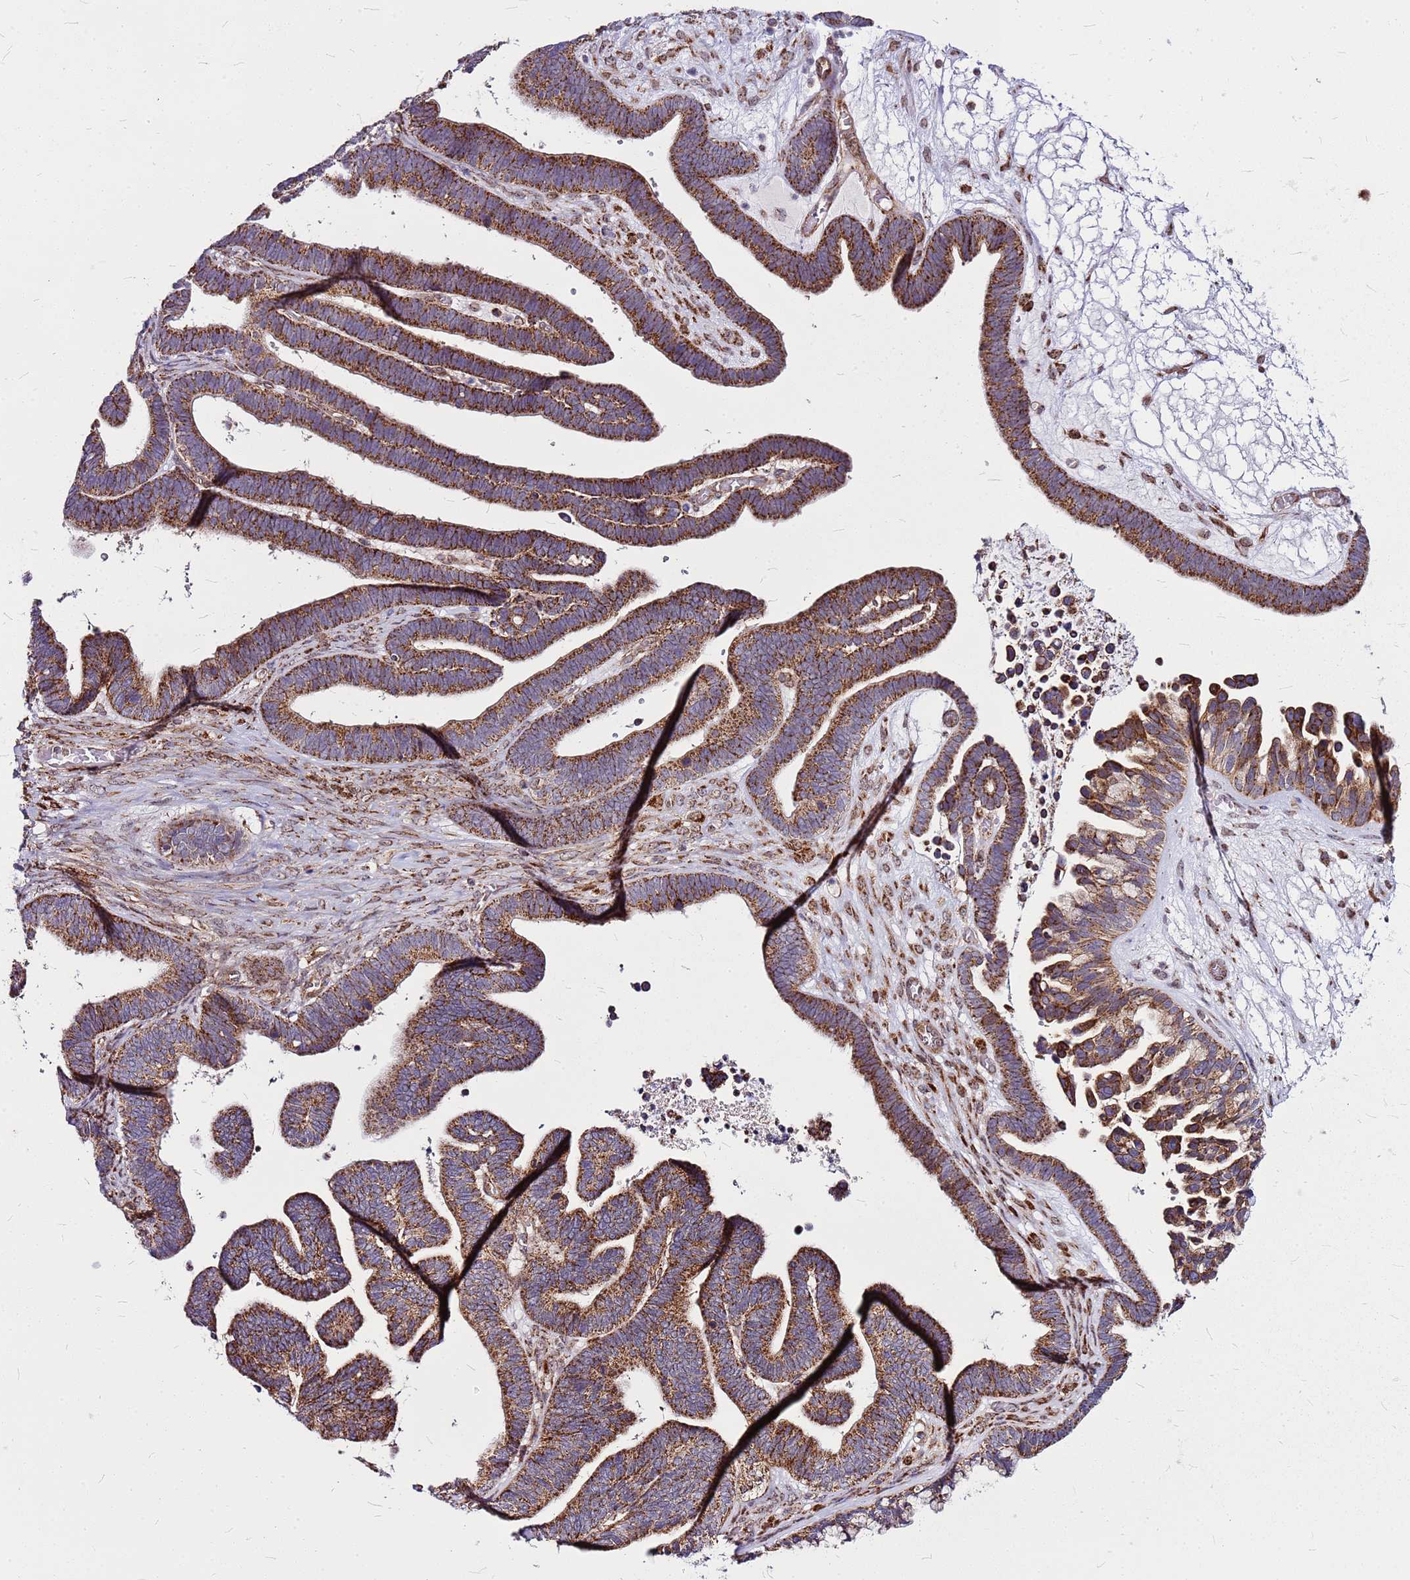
{"staining": {"intensity": "moderate", "quantity": ">75%", "location": "cytoplasmic/membranous"}, "tissue": "ovarian cancer", "cell_type": "Tumor cells", "image_type": "cancer", "snomed": [{"axis": "morphology", "description": "Cystadenocarcinoma, serous, NOS"}, {"axis": "topography", "description": "Ovary"}], "caption": "Immunohistochemical staining of human ovarian cancer (serous cystadenocarcinoma) shows medium levels of moderate cytoplasmic/membranous protein expression in approximately >75% of tumor cells.", "gene": "OR51T1", "patient": {"sex": "female", "age": 56}}